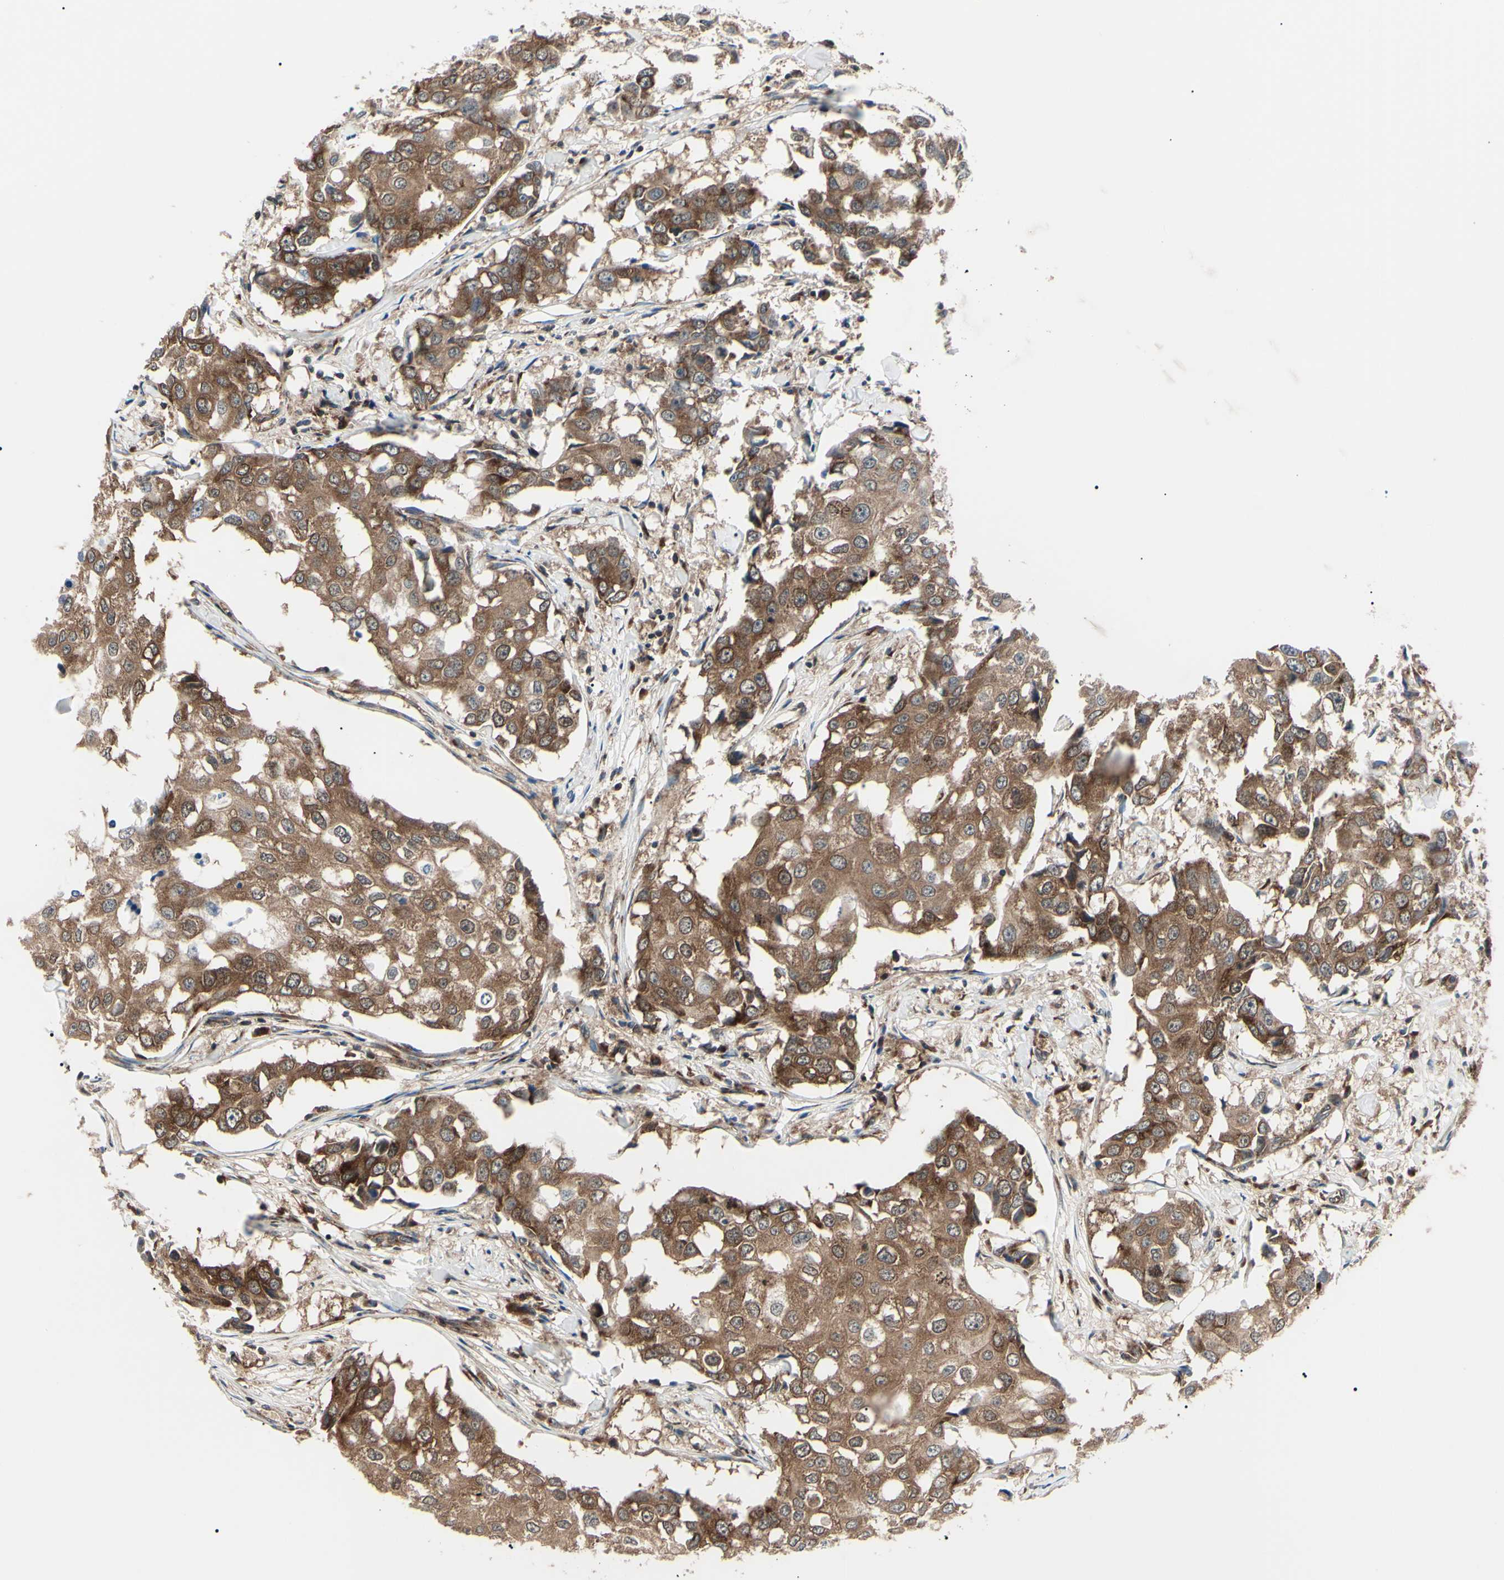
{"staining": {"intensity": "moderate", "quantity": ">75%", "location": "cytoplasmic/membranous"}, "tissue": "breast cancer", "cell_type": "Tumor cells", "image_type": "cancer", "snomed": [{"axis": "morphology", "description": "Duct carcinoma"}, {"axis": "topography", "description": "Breast"}], "caption": "Immunohistochemistry of breast cancer displays medium levels of moderate cytoplasmic/membranous positivity in approximately >75% of tumor cells.", "gene": "MAPRE1", "patient": {"sex": "female", "age": 27}}